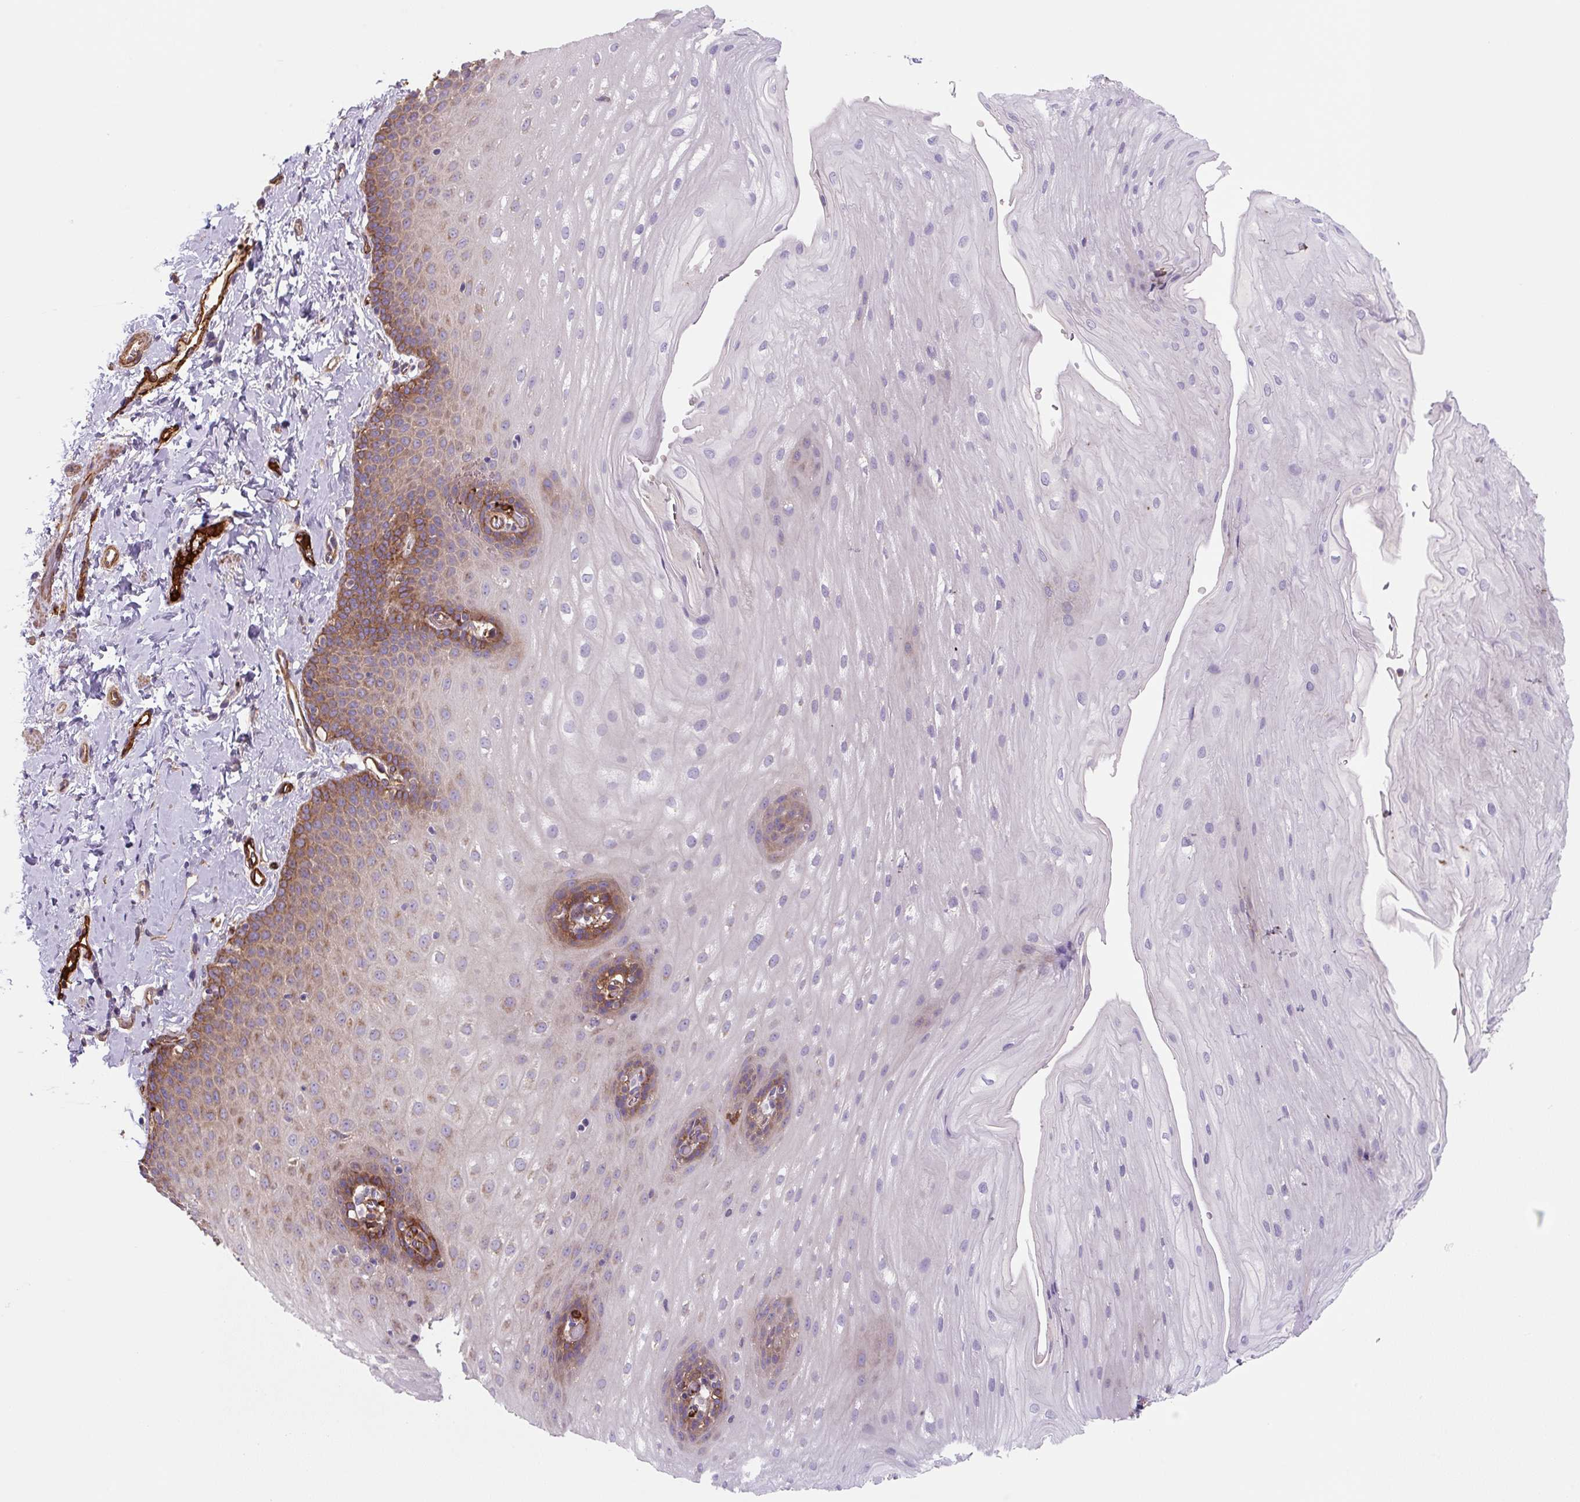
{"staining": {"intensity": "strong", "quantity": "<25%", "location": "cytoplasmic/membranous"}, "tissue": "esophagus", "cell_type": "Squamous epithelial cells", "image_type": "normal", "snomed": [{"axis": "morphology", "description": "Normal tissue, NOS"}, {"axis": "topography", "description": "Esophagus"}], "caption": "Strong cytoplasmic/membranous expression for a protein is appreciated in about <25% of squamous epithelial cells of normal esophagus using immunohistochemistry.", "gene": "DHFR2", "patient": {"sex": "male", "age": 70}}